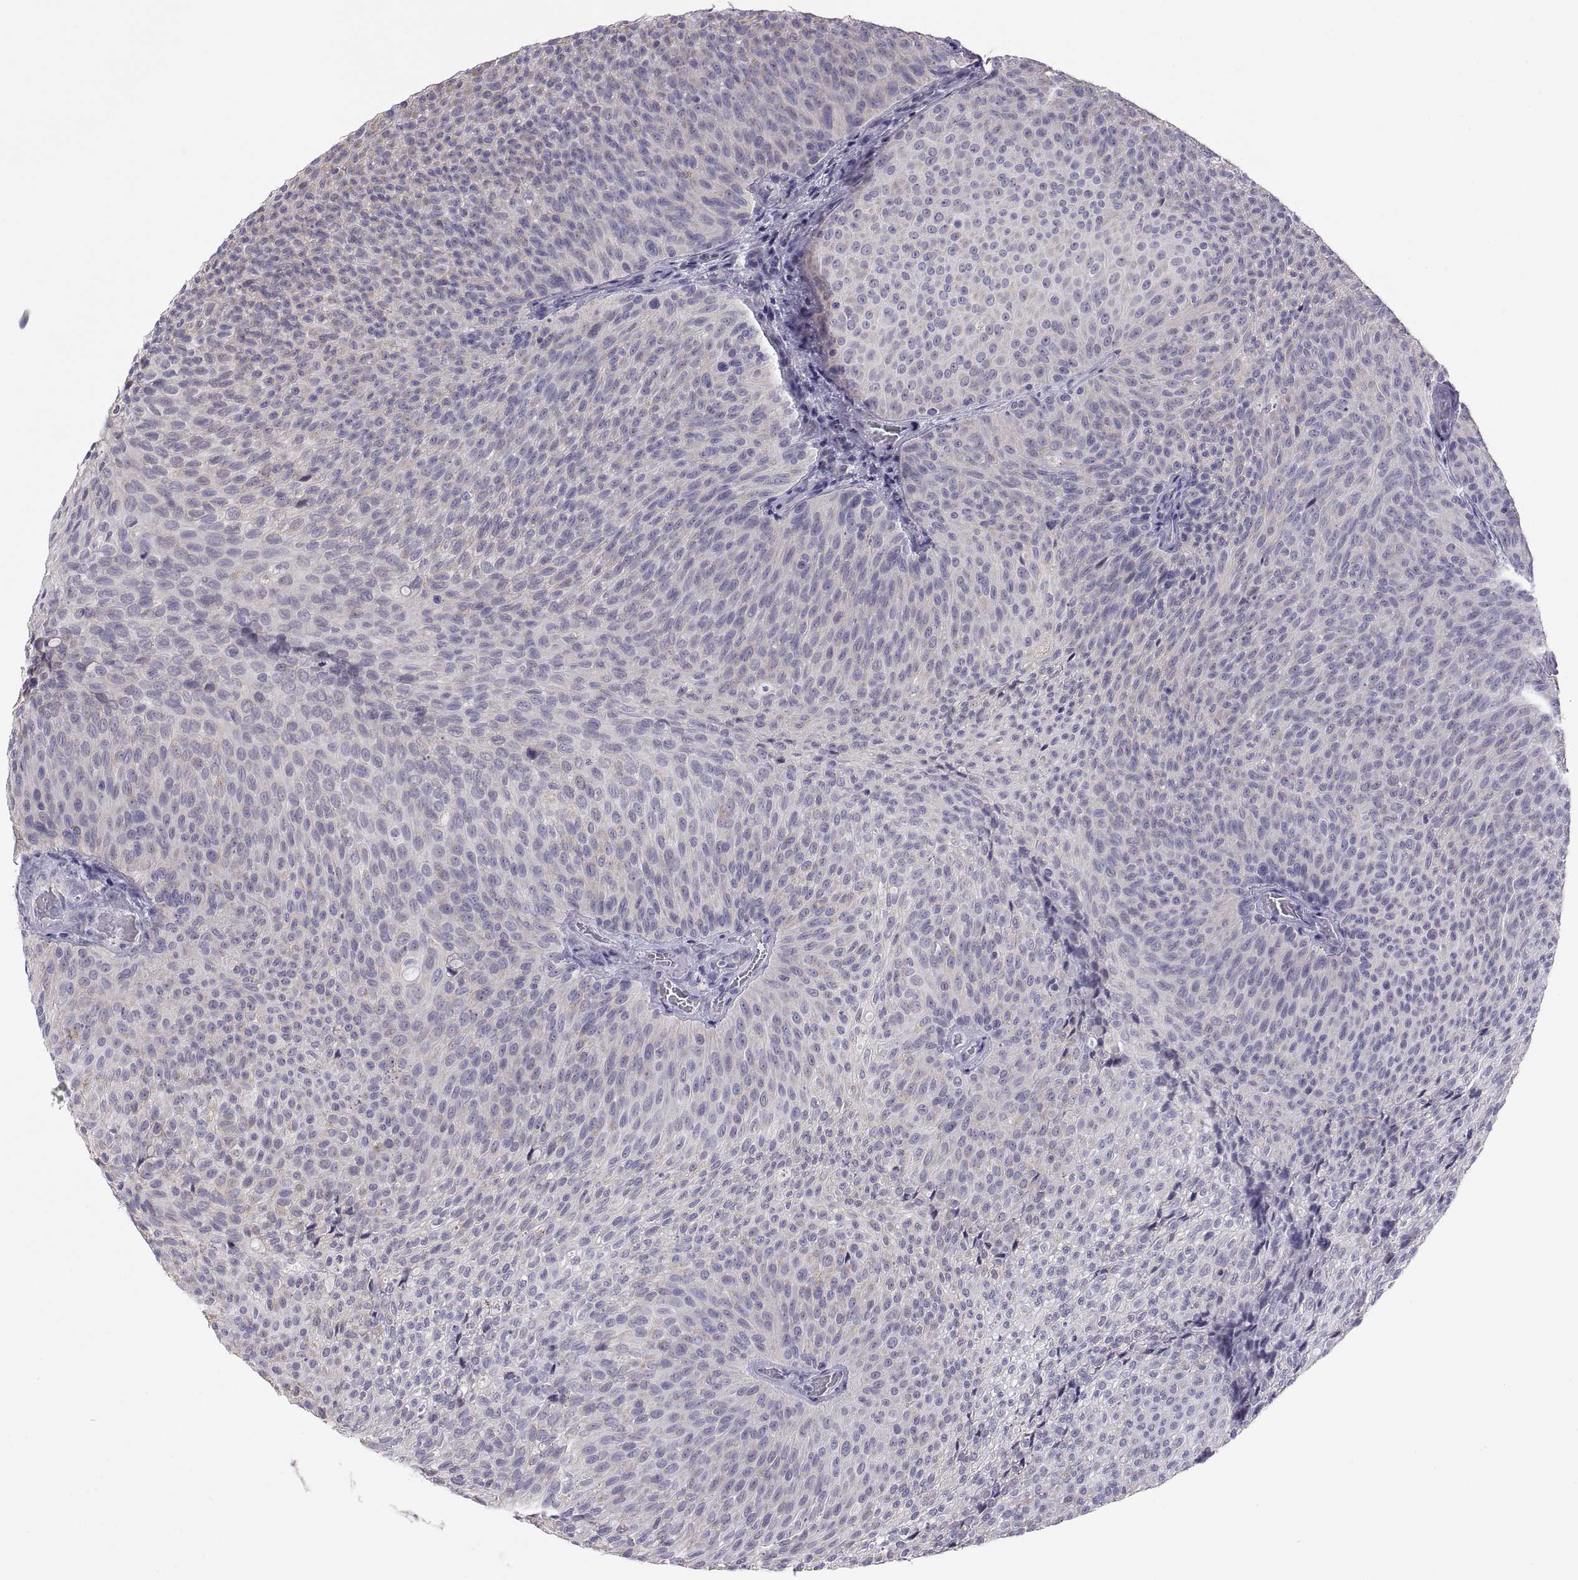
{"staining": {"intensity": "negative", "quantity": "none", "location": "none"}, "tissue": "urothelial cancer", "cell_type": "Tumor cells", "image_type": "cancer", "snomed": [{"axis": "morphology", "description": "Urothelial carcinoma, Low grade"}, {"axis": "topography", "description": "Urinary bladder"}], "caption": "The micrograph reveals no staining of tumor cells in urothelial carcinoma (low-grade).", "gene": "TNNC1", "patient": {"sex": "male", "age": 78}}